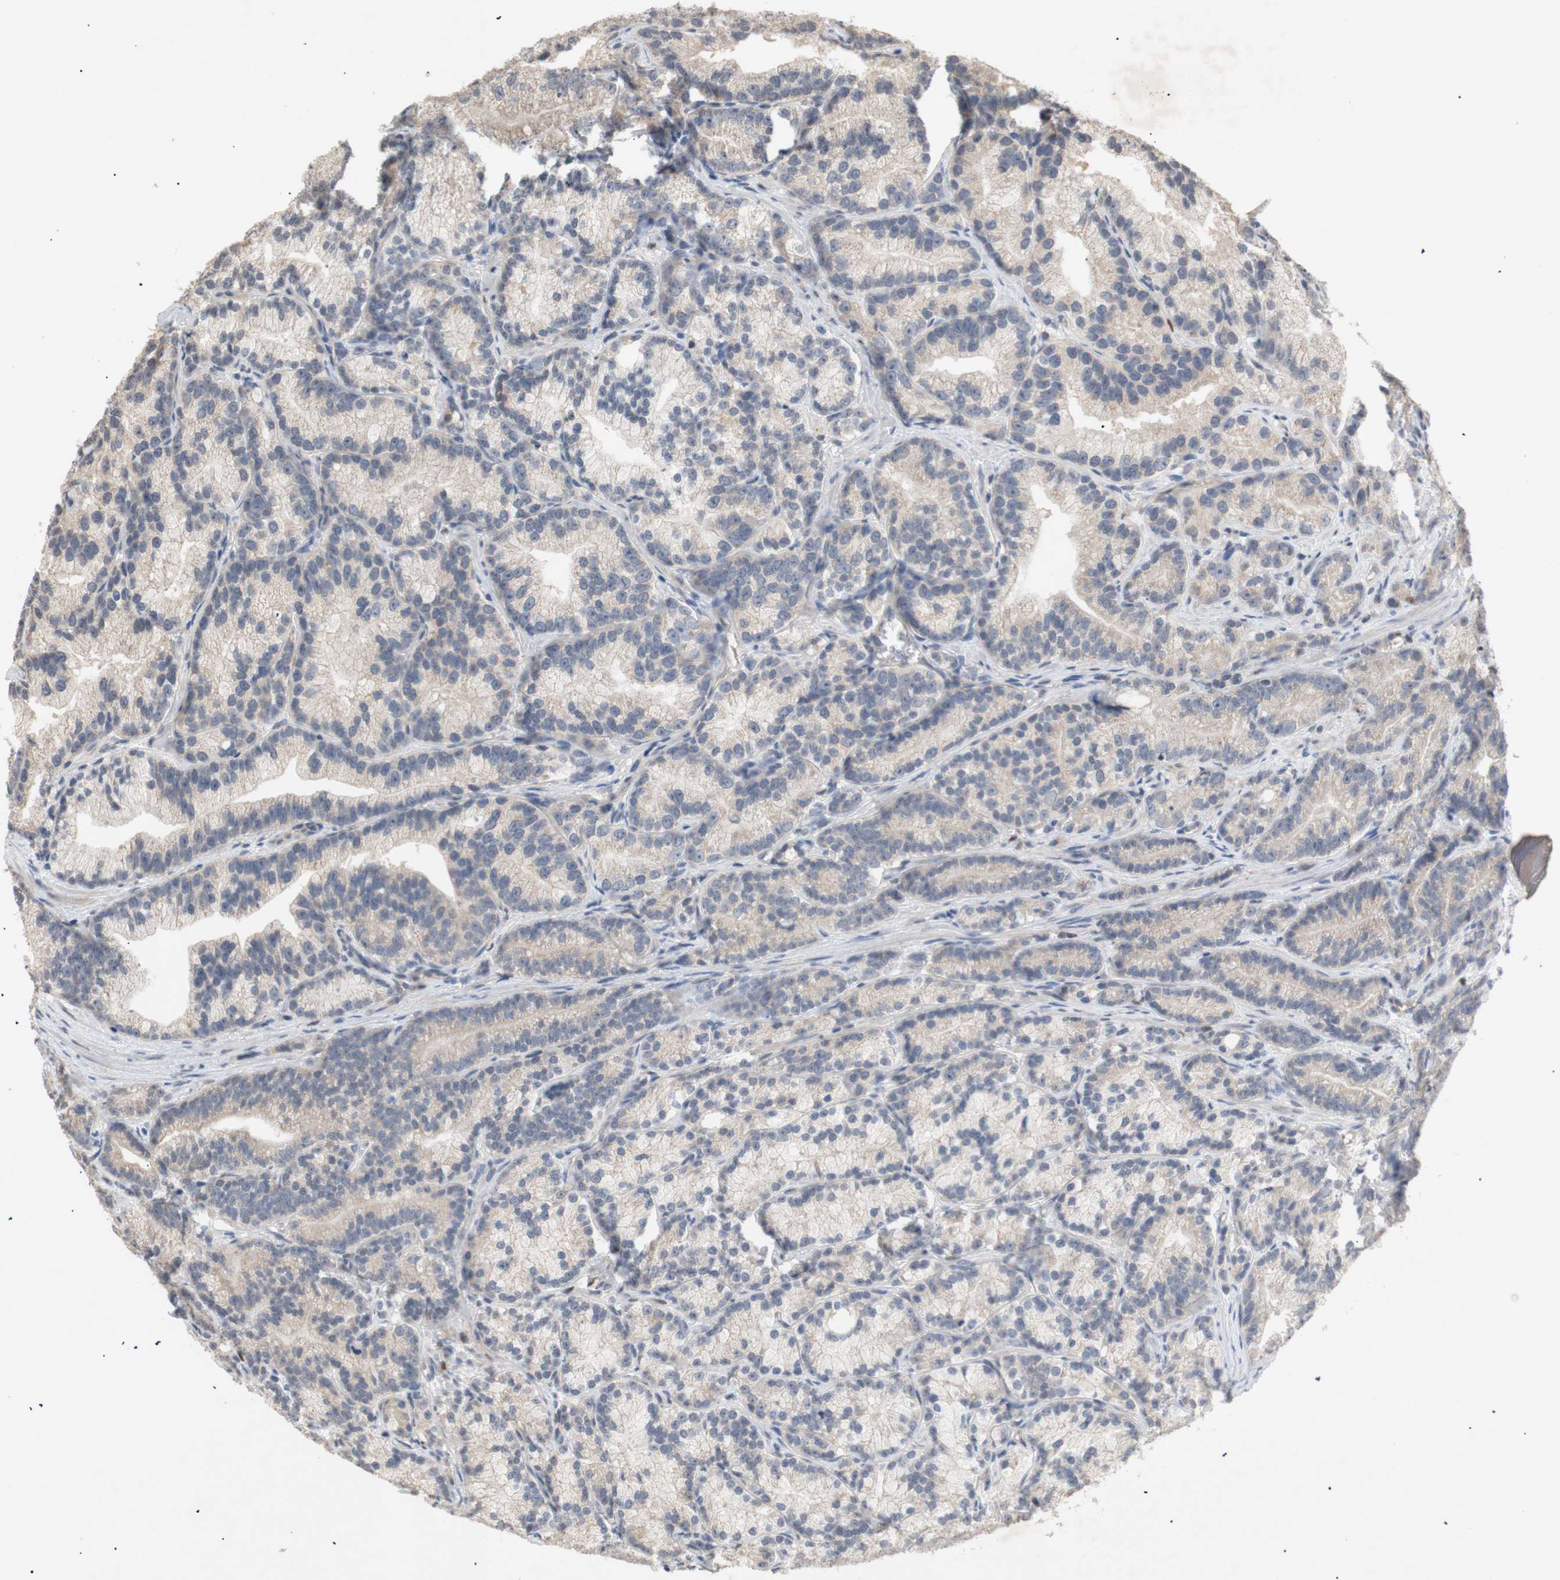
{"staining": {"intensity": "negative", "quantity": "none", "location": "none"}, "tissue": "prostate cancer", "cell_type": "Tumor cells", "image_type": "cancer", "snomed": [{"axis": "morphology", "description": "Adenocarcinoma, Low grade"}, {"axis": "topography", "description": "Prostate"}], "caption": "This is an immunohistochemistry image of prostate adenocarcinoma (low-grade). There is no expression in tumor cells.", "gene": "FOSB", "patient": {"sex": "male", "age": 89}}